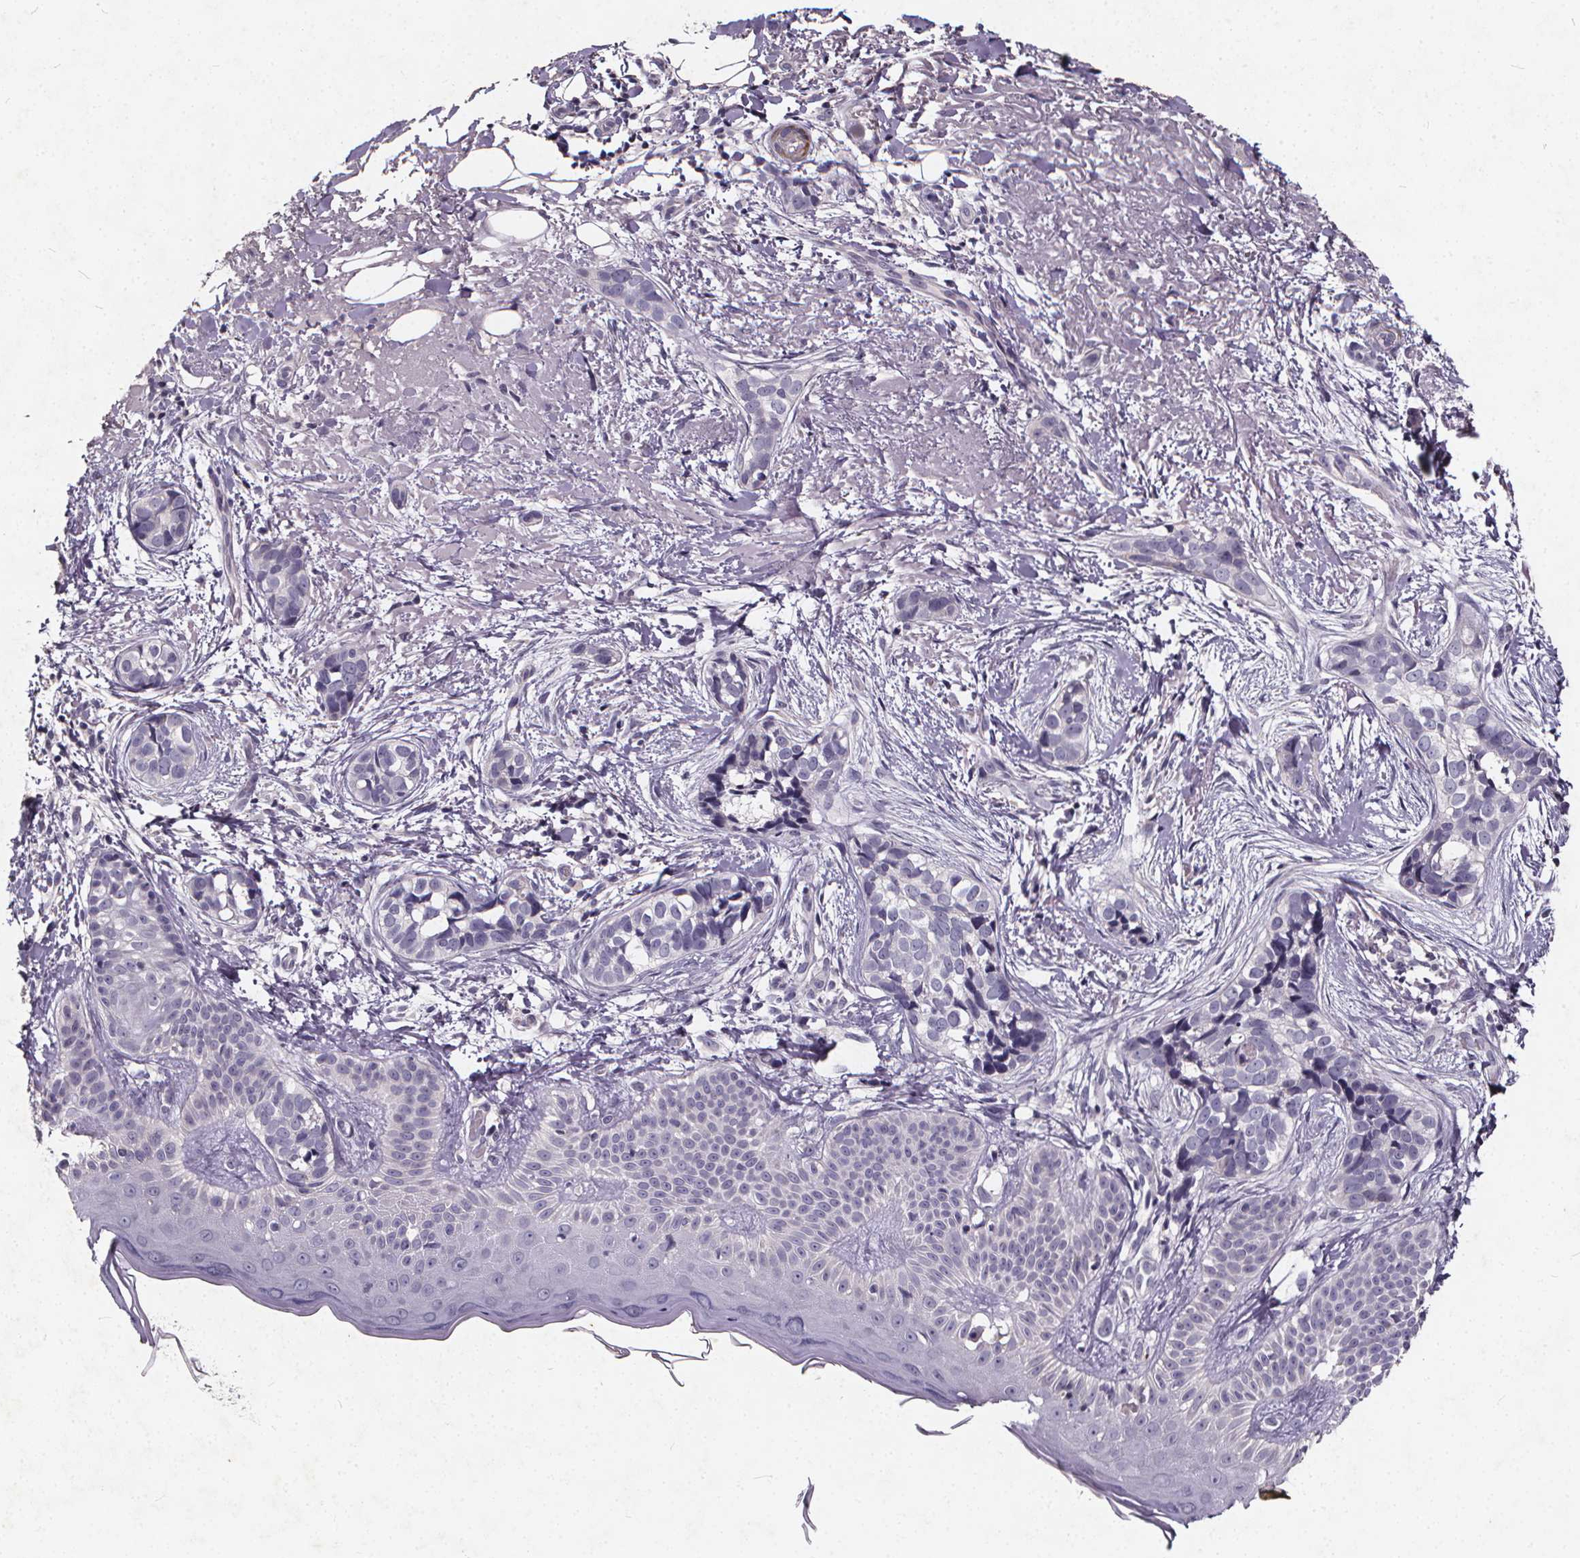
{"staining": {"intensity": "negative", "quantity": "none", "location": "none"}, "tissue": "skin cancer", "cell_type": "Tumor cells", "image_type": "cancer", "snomed": [{"axis": "morphology", "description": "Basal cell carcinoma"}, {"axis": "topography", "description": "Skin"}], "caption": "DAB (3,3'-diaminobenzidine) immunohistochemical staining of skin basal cell carcinoma exhibits no significant expression in tumor cells.", "gene": "TSPAN14", "patient": {"sex": "male", "age": 87}}